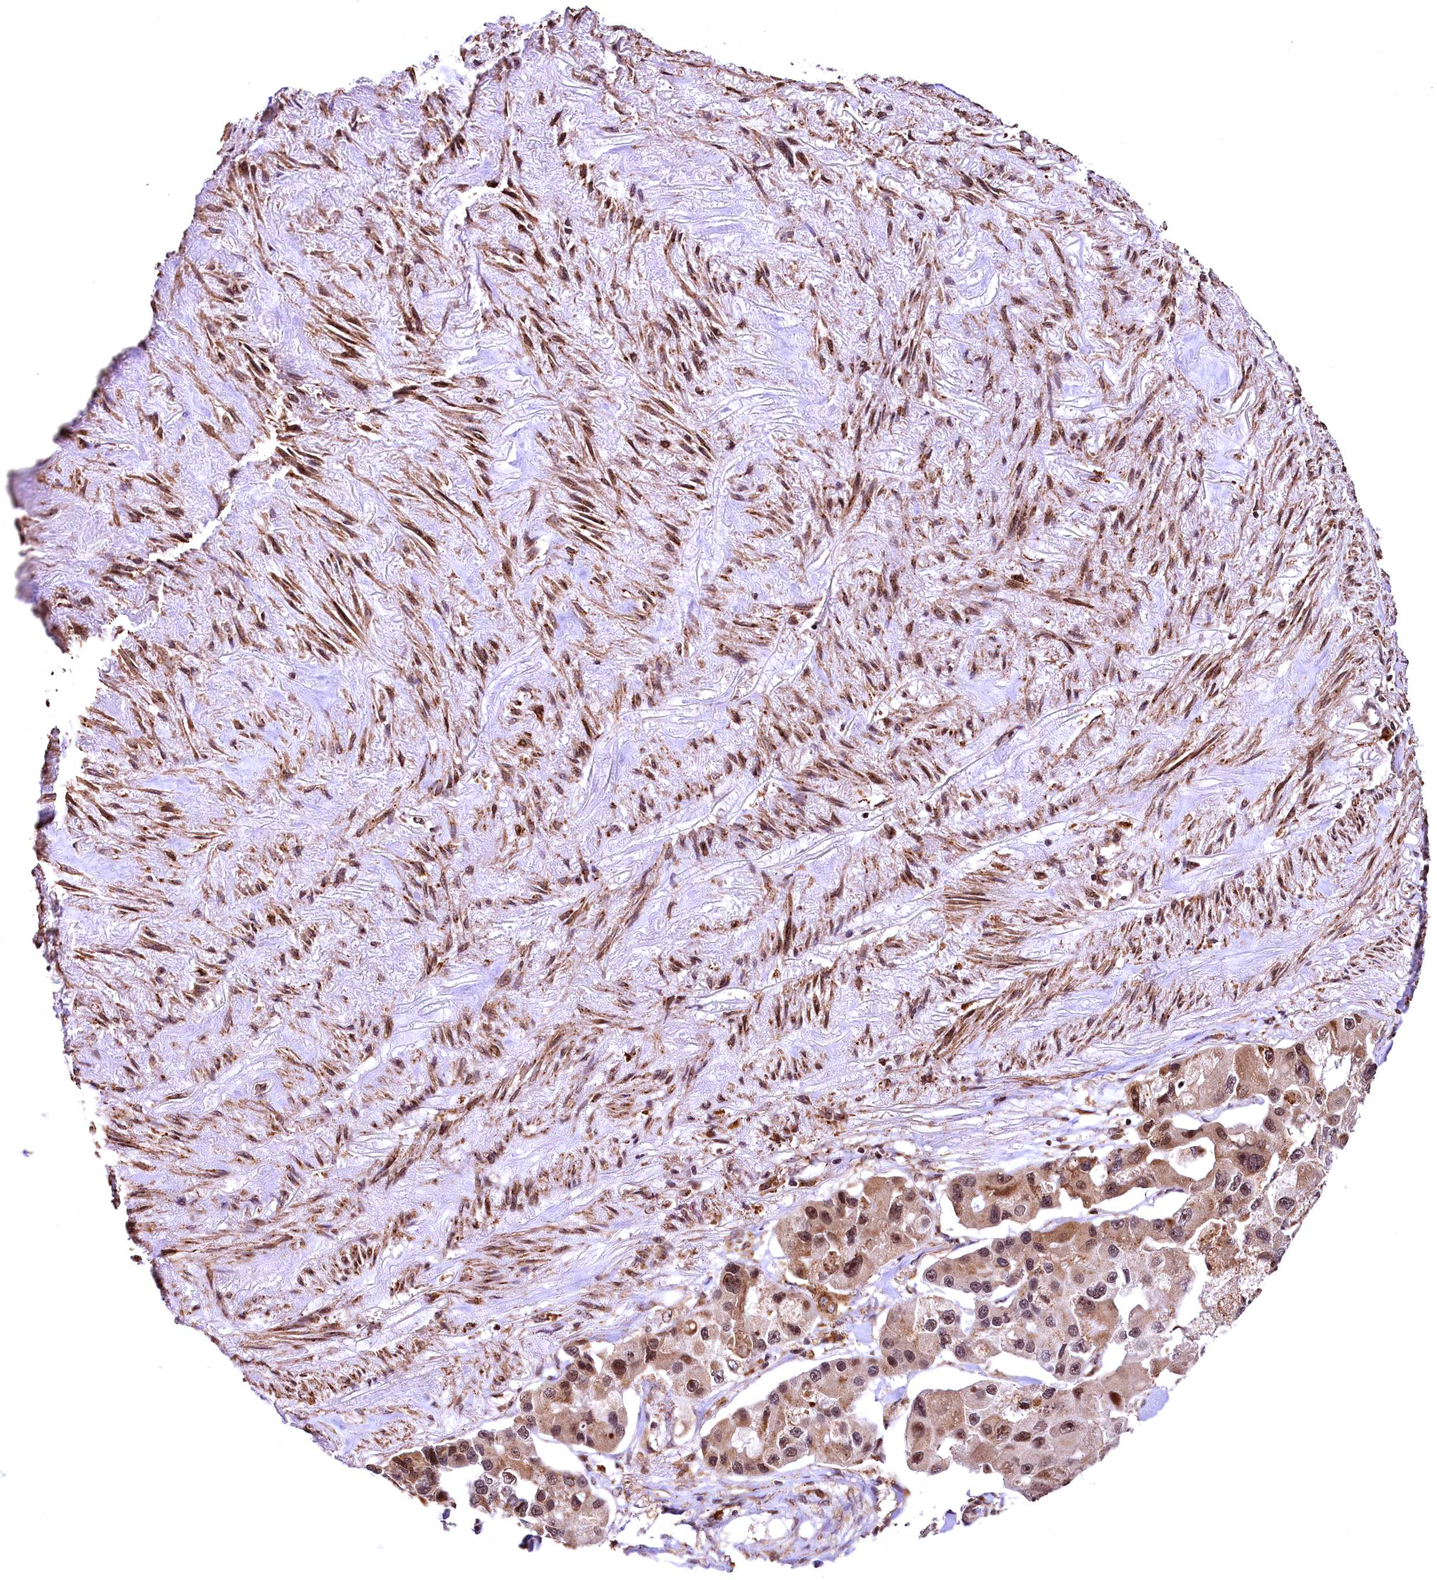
{"staining": {"intensity": "moderate", "quantity": ">75%", "location": "cytoplasmic/membranous,nuclear"}, "tissue": "lung cancer", "cell_type": "Tumor cells", "image_type": "cancer", "snomed": [{"axis": "morphology", "description": "Adenocarcinoma, NOS"}, {"axis": "topography", "description": "Lung"}], "caption": "Immunohistochemical staining of lung cancer (adenocarcinoma) shows moderate cytoplasmic/membranous and nuclear protein expression in about >75% of tumor cells. (Brightfield microscopy of DAB IHC at high magnification).", "gene": "PDS5B", "patient": {"sex": "female", "age": 54}}